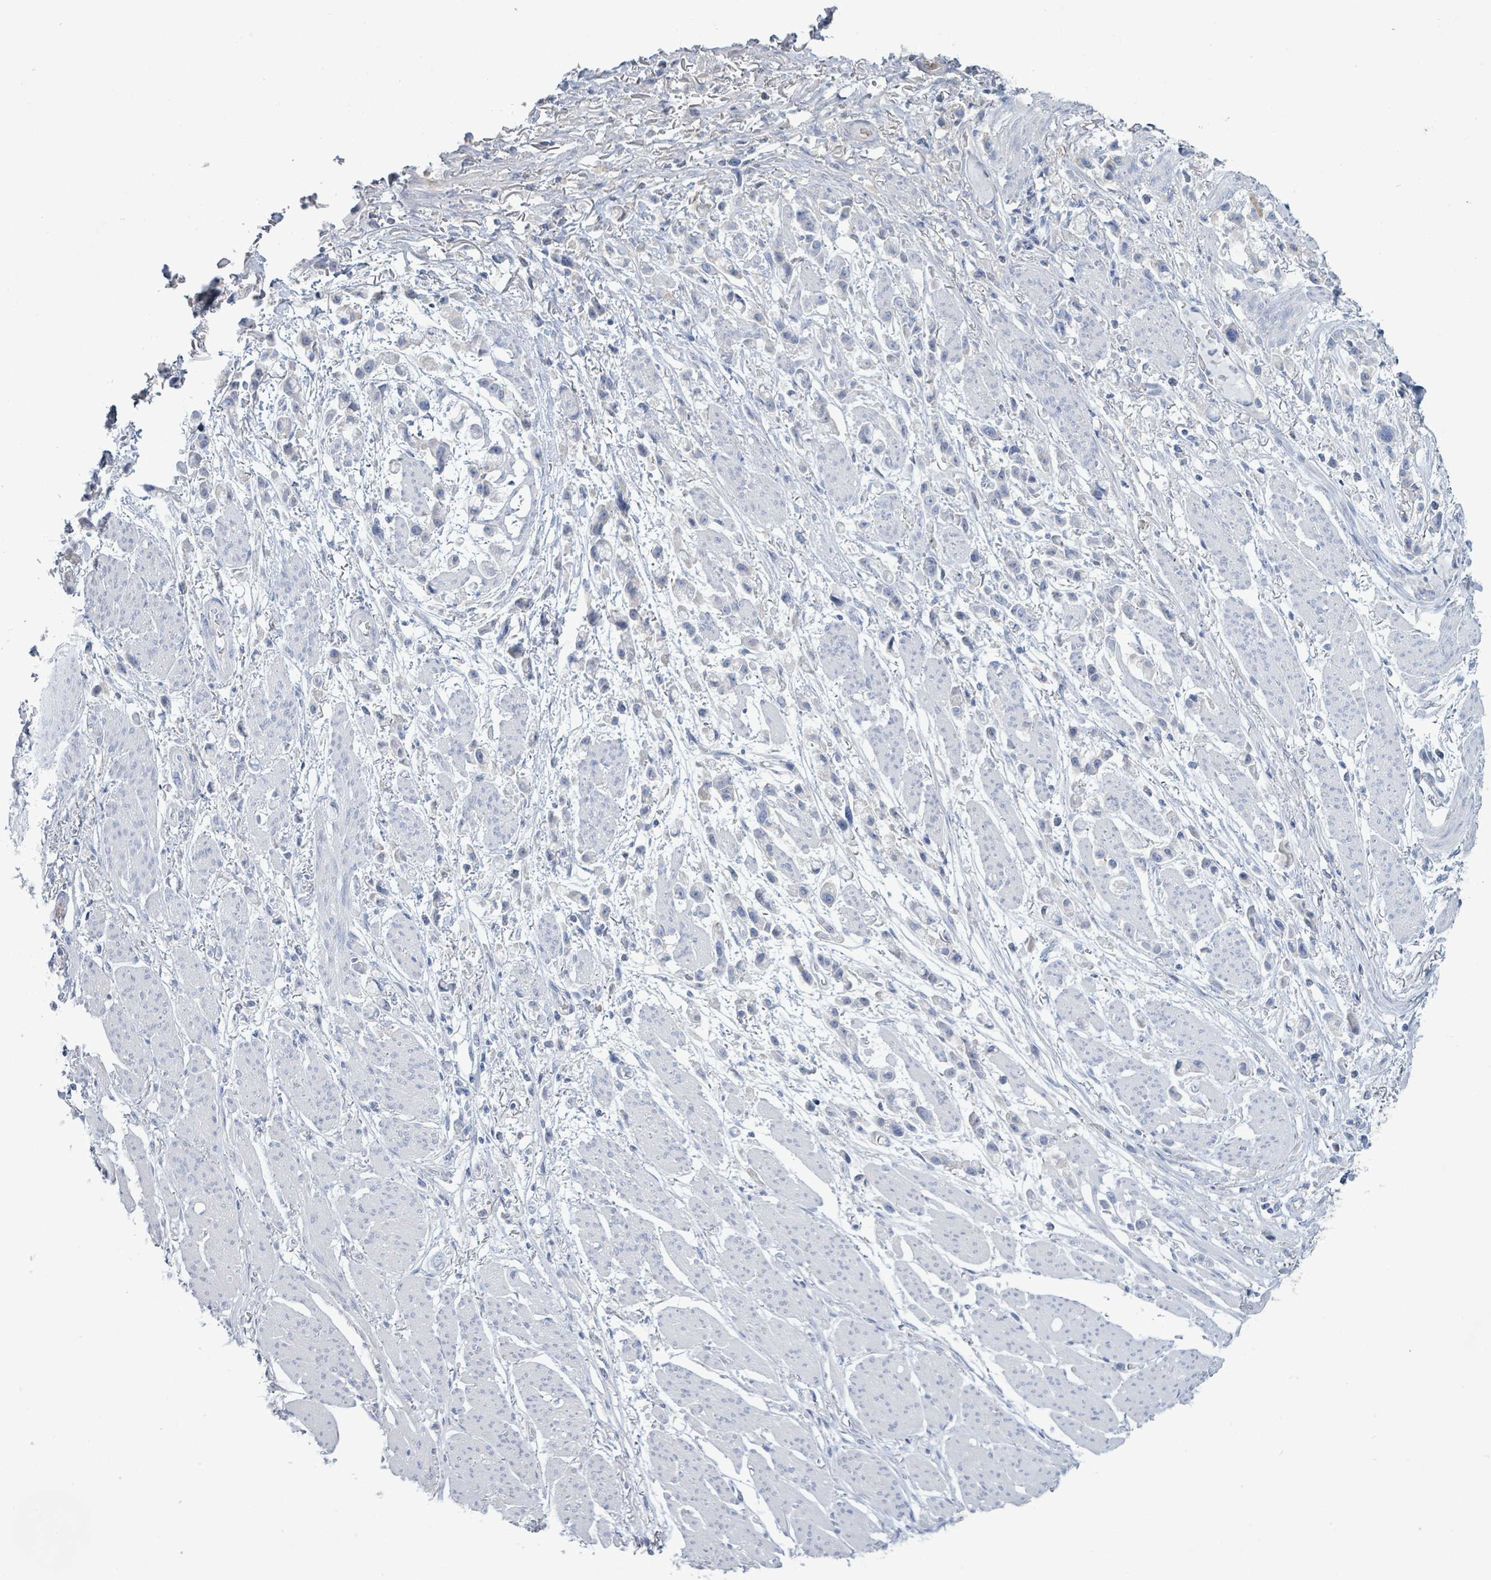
{"staining": {"intensity": "negative", "quantity": "none", "location": "none"}, "tissue": "stomach cancer", "cell_type": "Tumor cells", "image_type": "cancer", "snomed": [{"axis": "morphology", "description": "Adenocarcinoma, NOS"}, {"axis": "topography", "description": "Stomach"}], "caption": "The photomicrograph displays no staining of tumor cells in stomach cancer (adenocarcinoma).", "gene": "PGA3", "patient": {"sex": "female", "age": 81}}